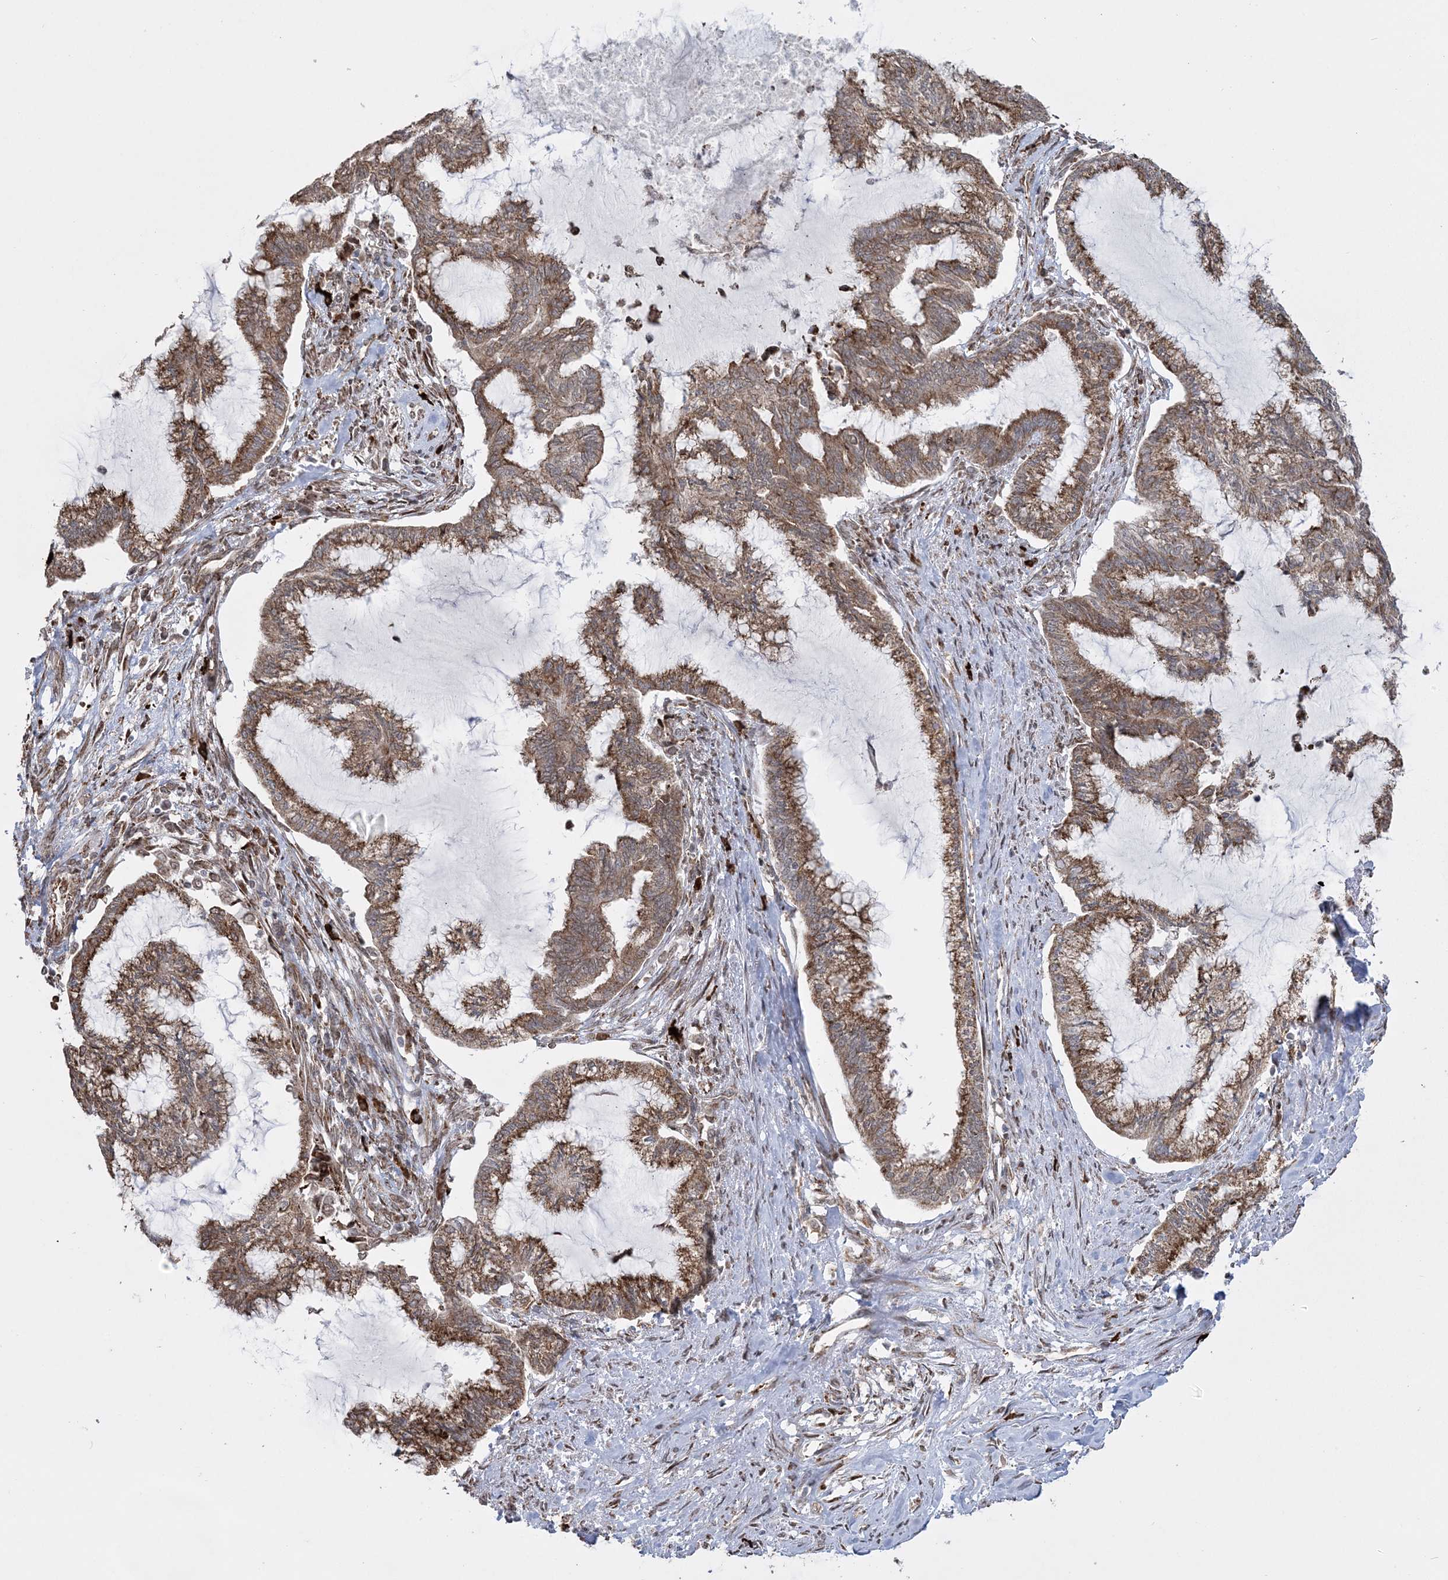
{"staining": {"intensity": "moderate", "quantity": ">75%", "location": "cytoplasmic/membranous"}, "tissue": "endometrial cancer", "cell_type": "Tumor cells", "image_type": "cancer", "snomed": [{"axis": "morphology", "description": "Adenocarcinoma, NOS"}, {"axis": "topography", "description": "Endometrium"}], "caption": "Immunohistochemistry (DAB) staining of human endometrial cancer (adenocarcinoma) reveals moderate cytoplasmic/membranous protein expression in about >75% of tumor cells.", "gene": "EFCAB12", "patient": {"sex": "female", "age": 86}}